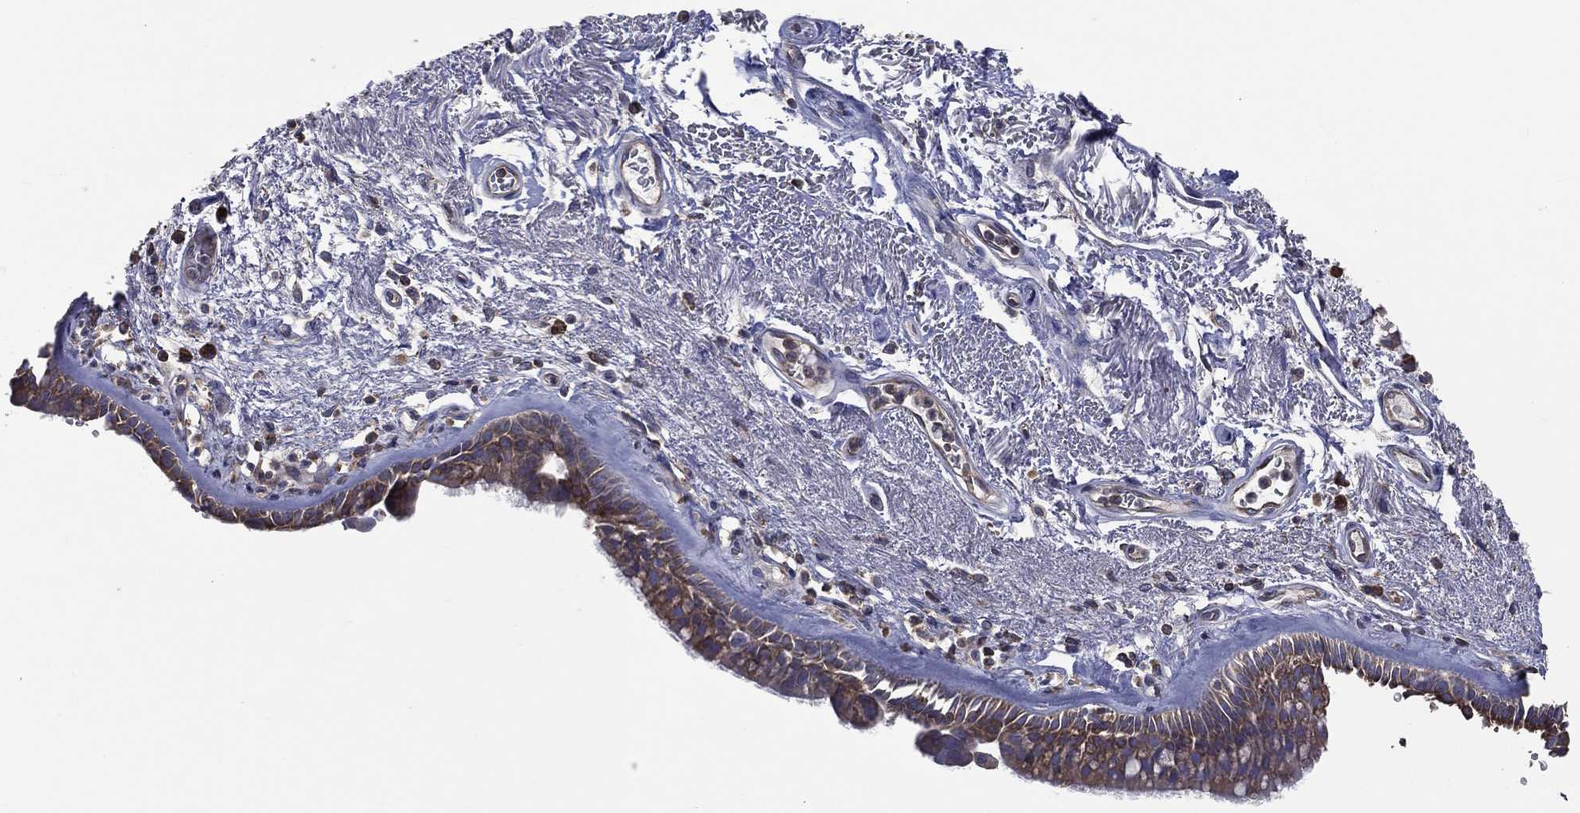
{"staining": {"intensity": "weak", "quantity": "25%-75%", "location": "cytoplasmic/membranous"}, "tissue": "bronchus", "cell_type": "Respiratory epithelial cells", "image_type": "normal", "snomed": [{"axis": "morphology", "description": "Normal tissue, NOS"}, {"axis": "topography", "description": "Bronchus"}], "caption": "Immunohistochemistry (IHC) staining of unremarkable bronchus, which displays low levels of weak cytoplasmic/membranous expression in approximately 25%-75% of respiratory epithelial cells indicating weak cytoplasmic/membranous protein expression. The staining was performed using DAB (brown) for protein detection and nuclei were counterstained in hematoxylin (blue).", "gene": "SARS1", "patient": {"sex": "male", "age": 82}}